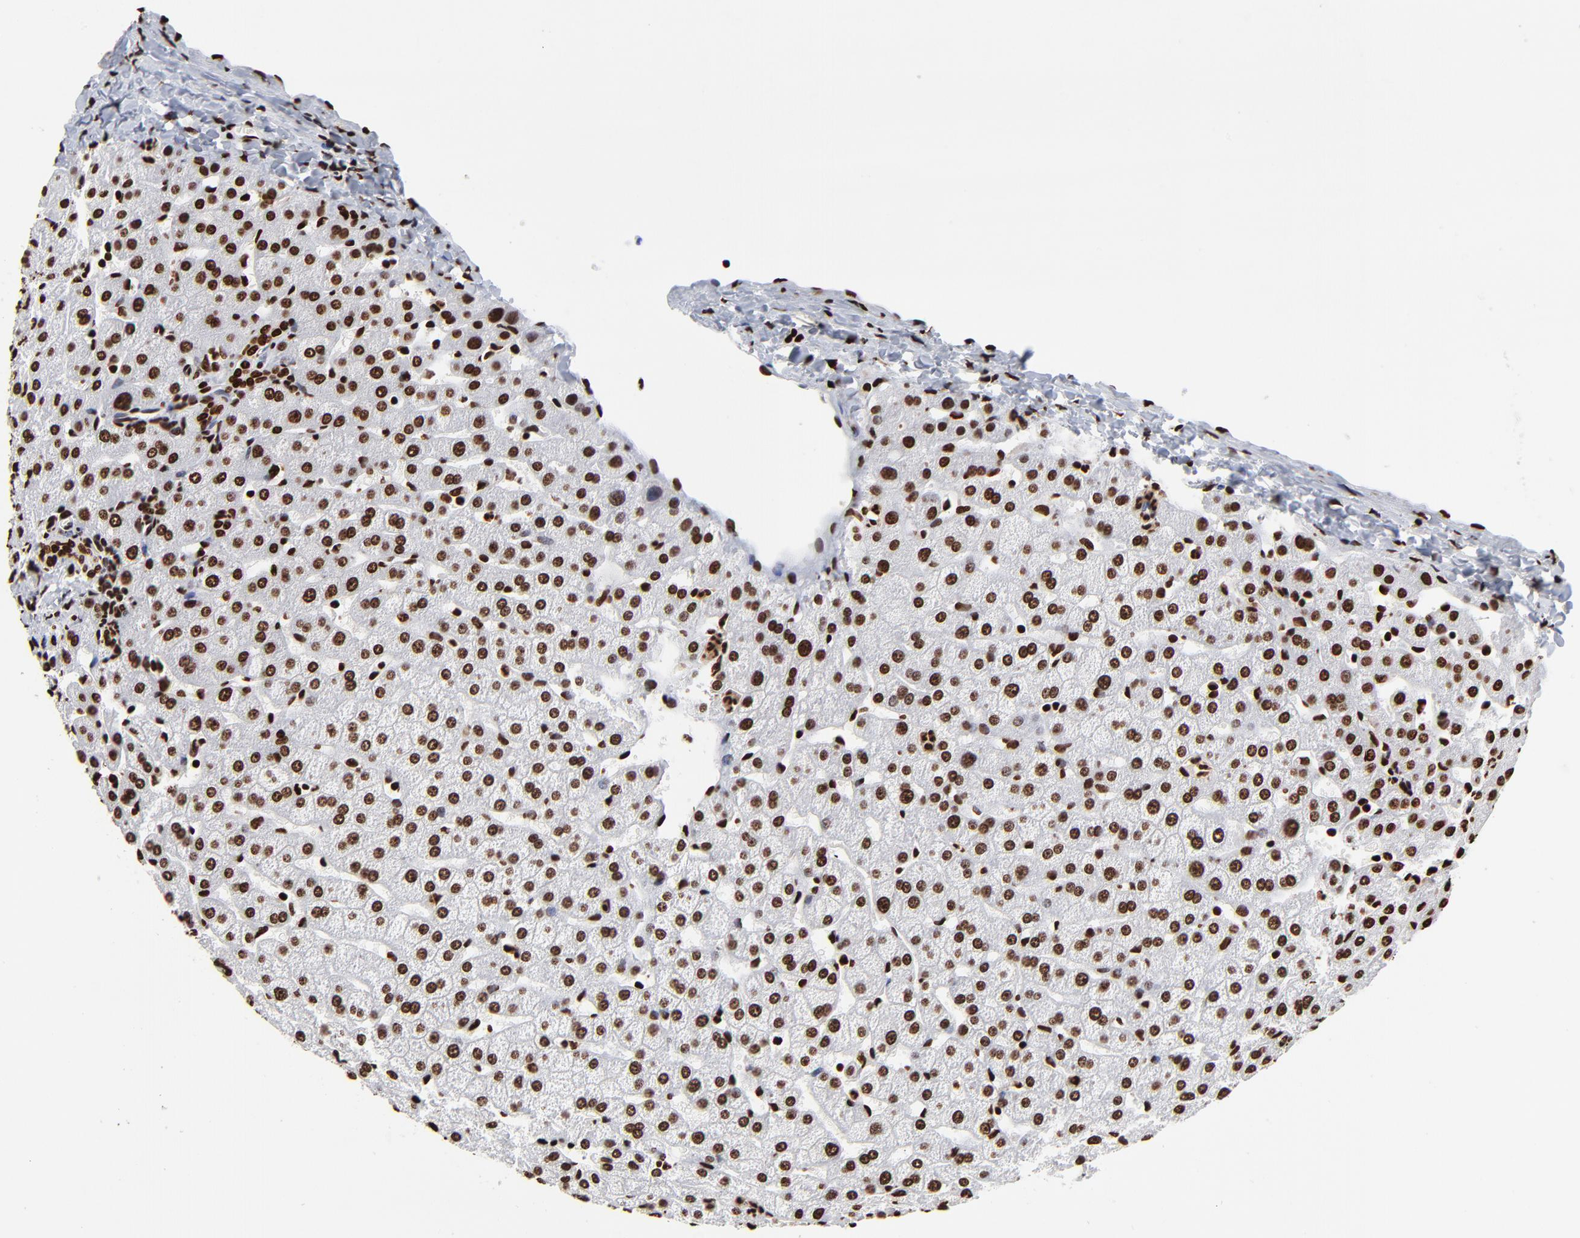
{"staining": {"intensity": "strong", "quantity": ">75%", "location": "nuclear"}, "tissue": "liver", "cell_type": "Hepatocytes", "image_type": "normal", "snomed": [{"axis": "morphology", "description": "Normal tissue, NOS"}, {"axis": "morphology", "description": "Fibrosis, NOS"}, {"axis": "topography", "description": "Liver"}], "caption": "This is a photomicrograph of IHC staining of normal liver, which shows strong positivity in the nuclear of hepatocytes.", "gene": "ZNF544", "patient": {"sex": "female", "age": 29}}